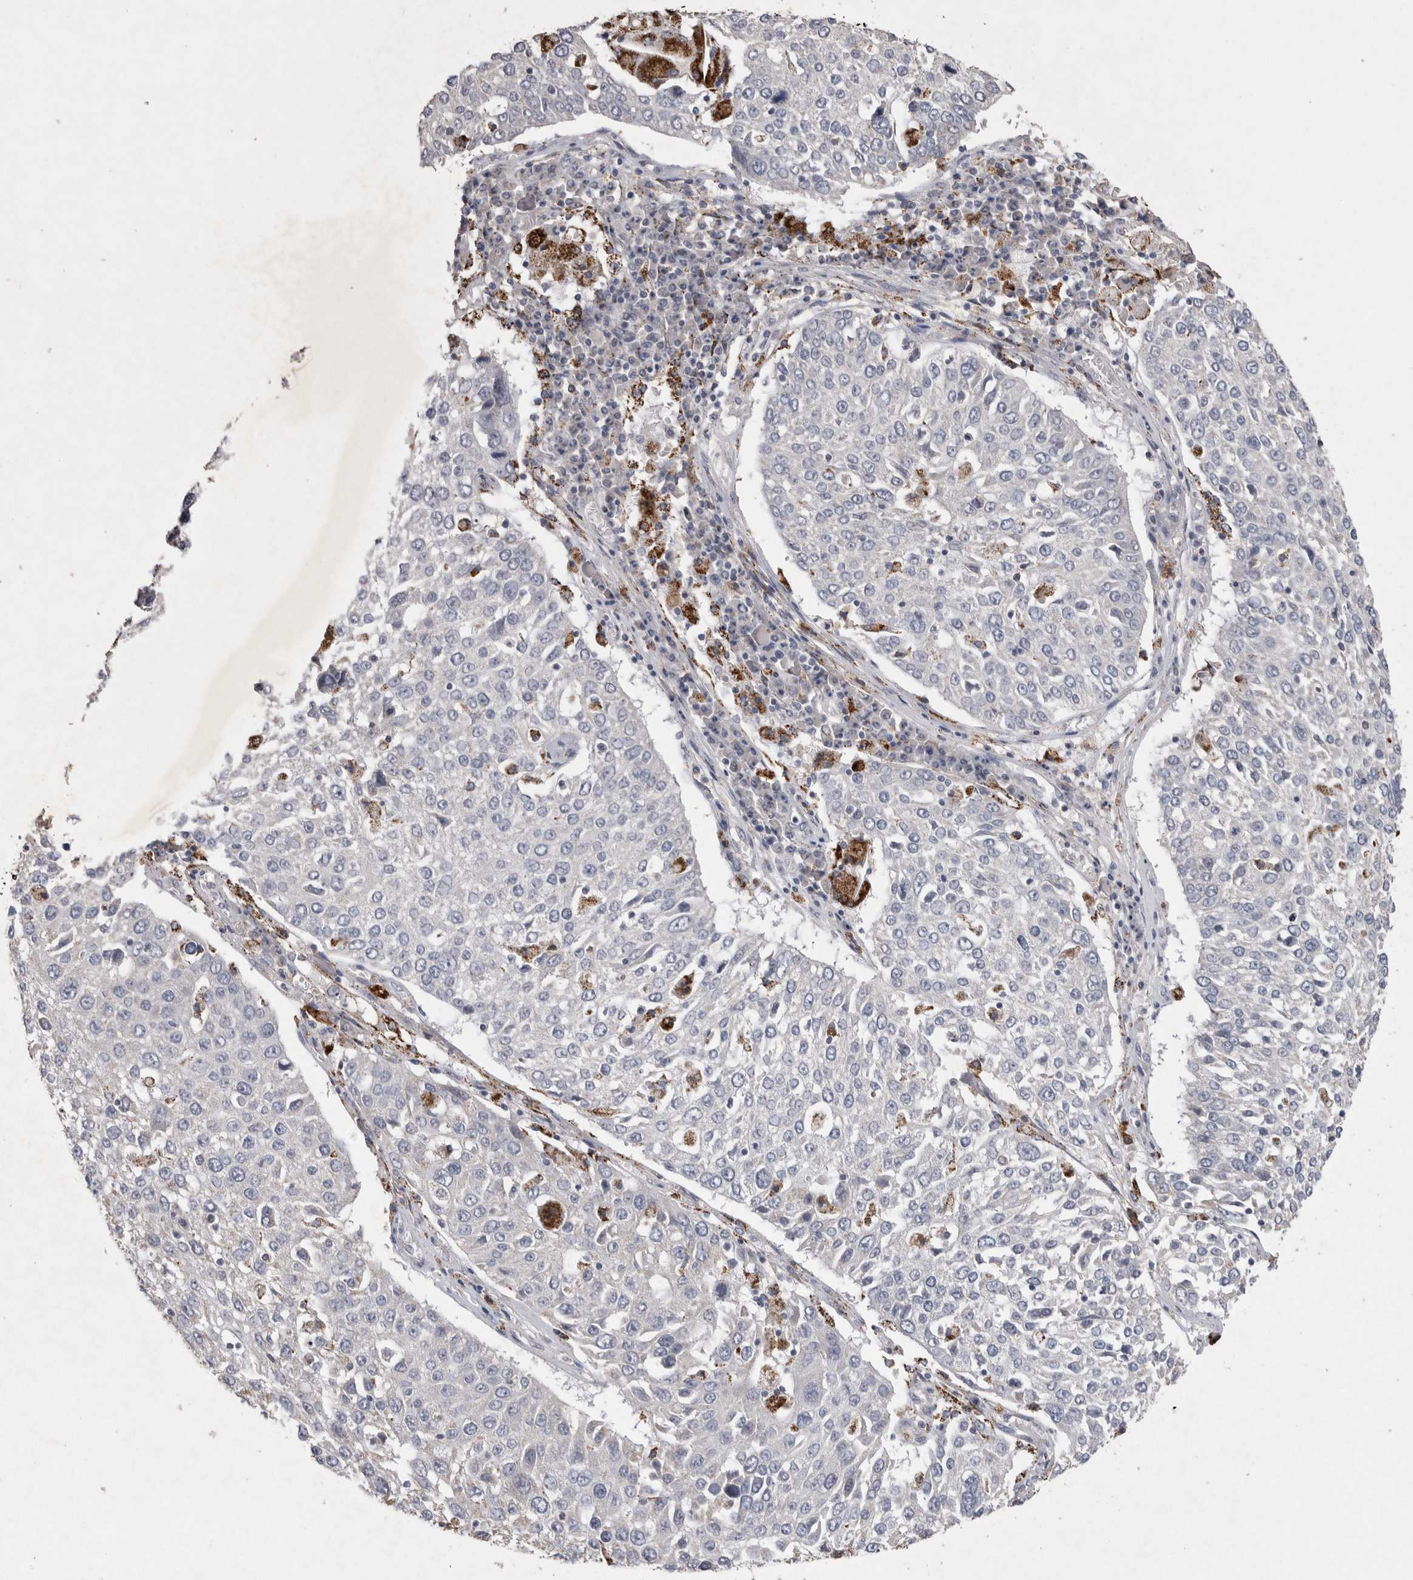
{"staining": {"intensity": "negative", "quantity": "none", "location": "none"}, "tissue": "lung cancer", "cell_type": "Tumor cells", "image_type": "cancer", "snomed": [{"axis": "morphology", "description": "Squamous cell carcinoma, NOS"}, {"axis": "topography", "description": "Lung"}], "caption": "Tumor cells are negative for protein expression in human squamous cell carcinoma (lung).", "gene": "DKK3", "patient": {"sex": "male", "age": 65}}